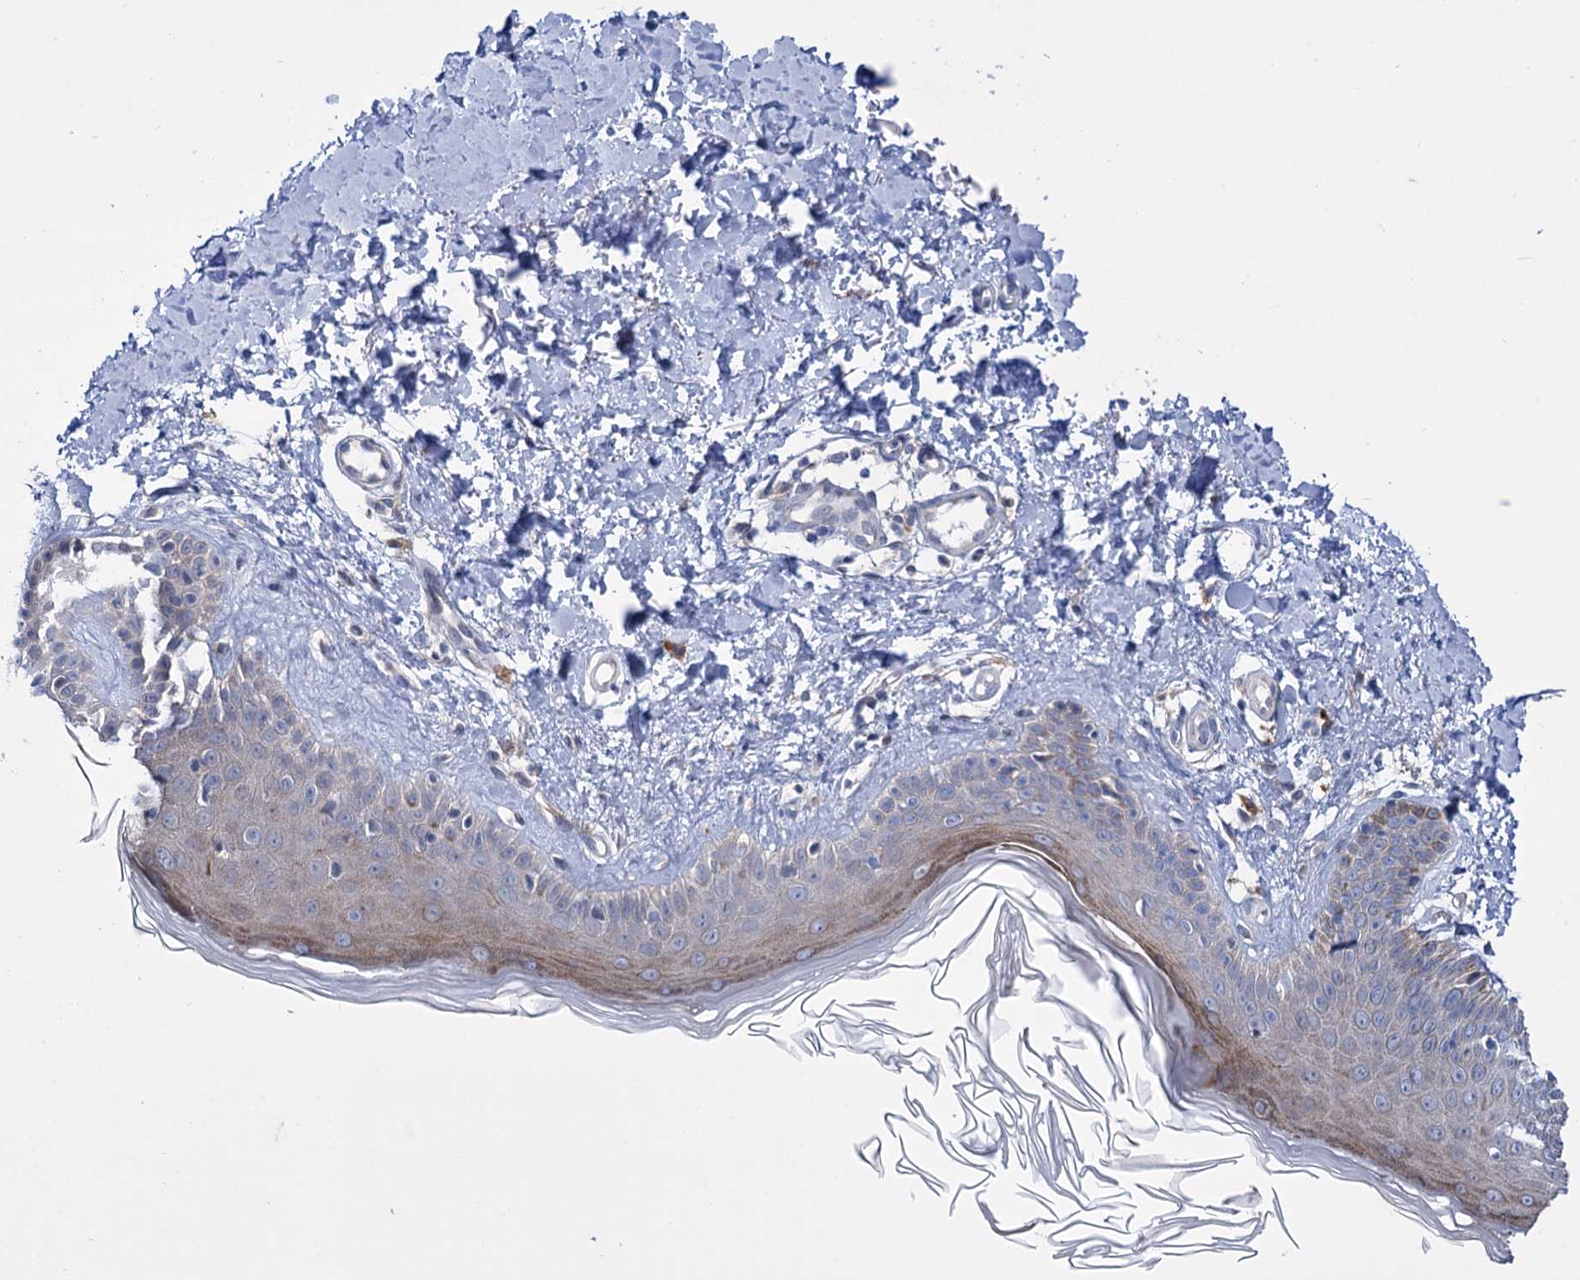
{"staining": {"intensity": "negative", "quantity": "none", "location": "none"}, "tissue": "skin", "cell_type": "Fibroblasts", "image_type": "normal", "snomed": [{"axis": "morphology", "description": "Normal tissue, NOS"}, {"axis": "topography", "description": "Skin"}], "caption": "A histopathology image of human skin is negative for staining in fibroblasts. (DAB (3,3'-diaminobenzidine) immunohistochemistry (IHC) with hematoxylin counter stain).", "gene": "MID1IP1", "patient": {"sex": "male", "age": 52}}